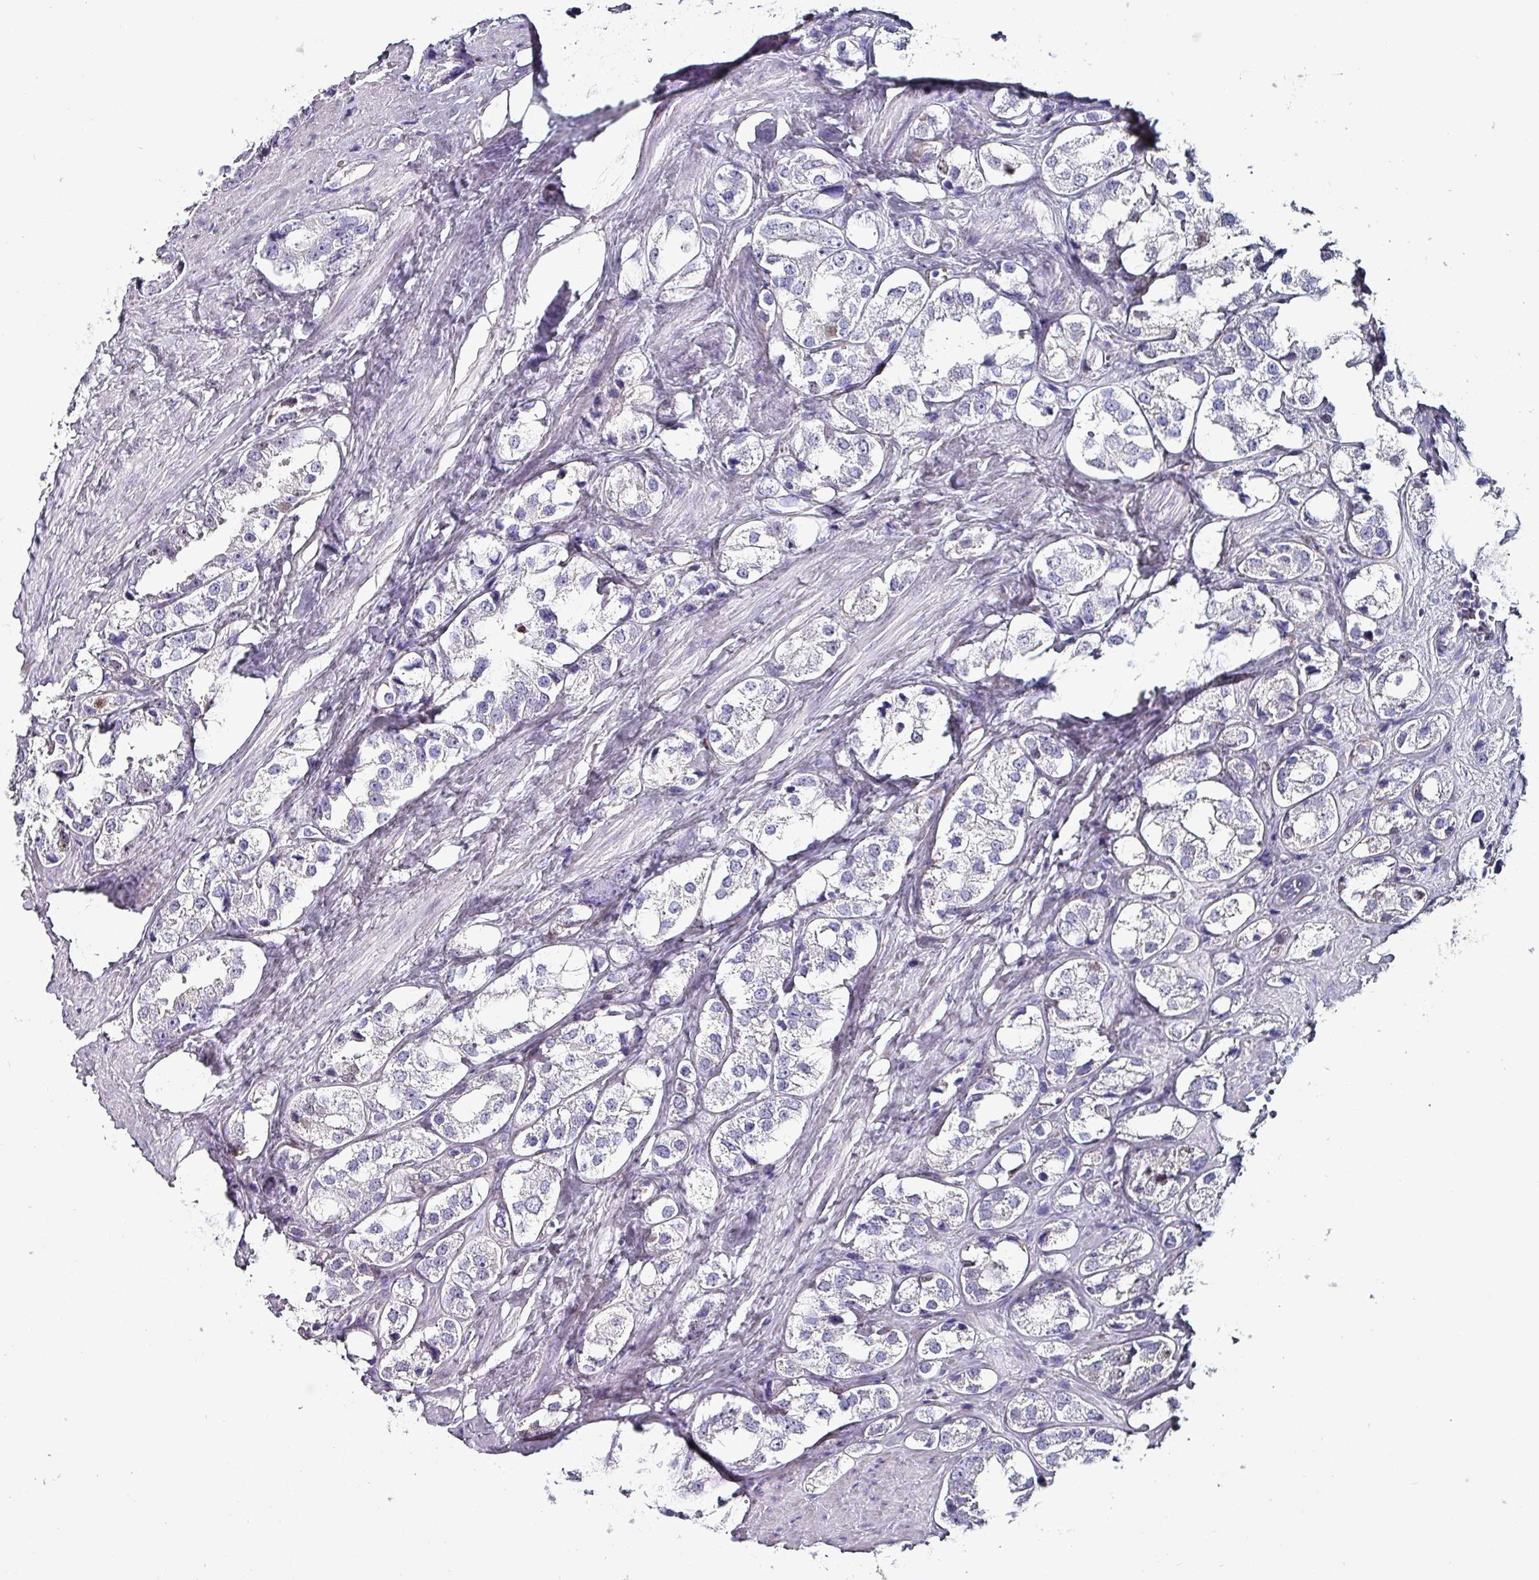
{"staining": {"intensity": "weak", "quantity": "<25%", "location": "nuclear"}, "tissue": "prostate cancer", "cell_type": "Tumor cells", "image_type": "cancer", "snomed": [{"axis": "morphology", "description": "Adenocarcinoma, NOS"}, {"axis": "topography", "description": "Prostate"}], "caption": "The histopathology image displays no staining of tumor cells in prostate cancer.", "gene": "ZNF816-ZNF321P", "patient": {"sex": "male", "age": 79}}